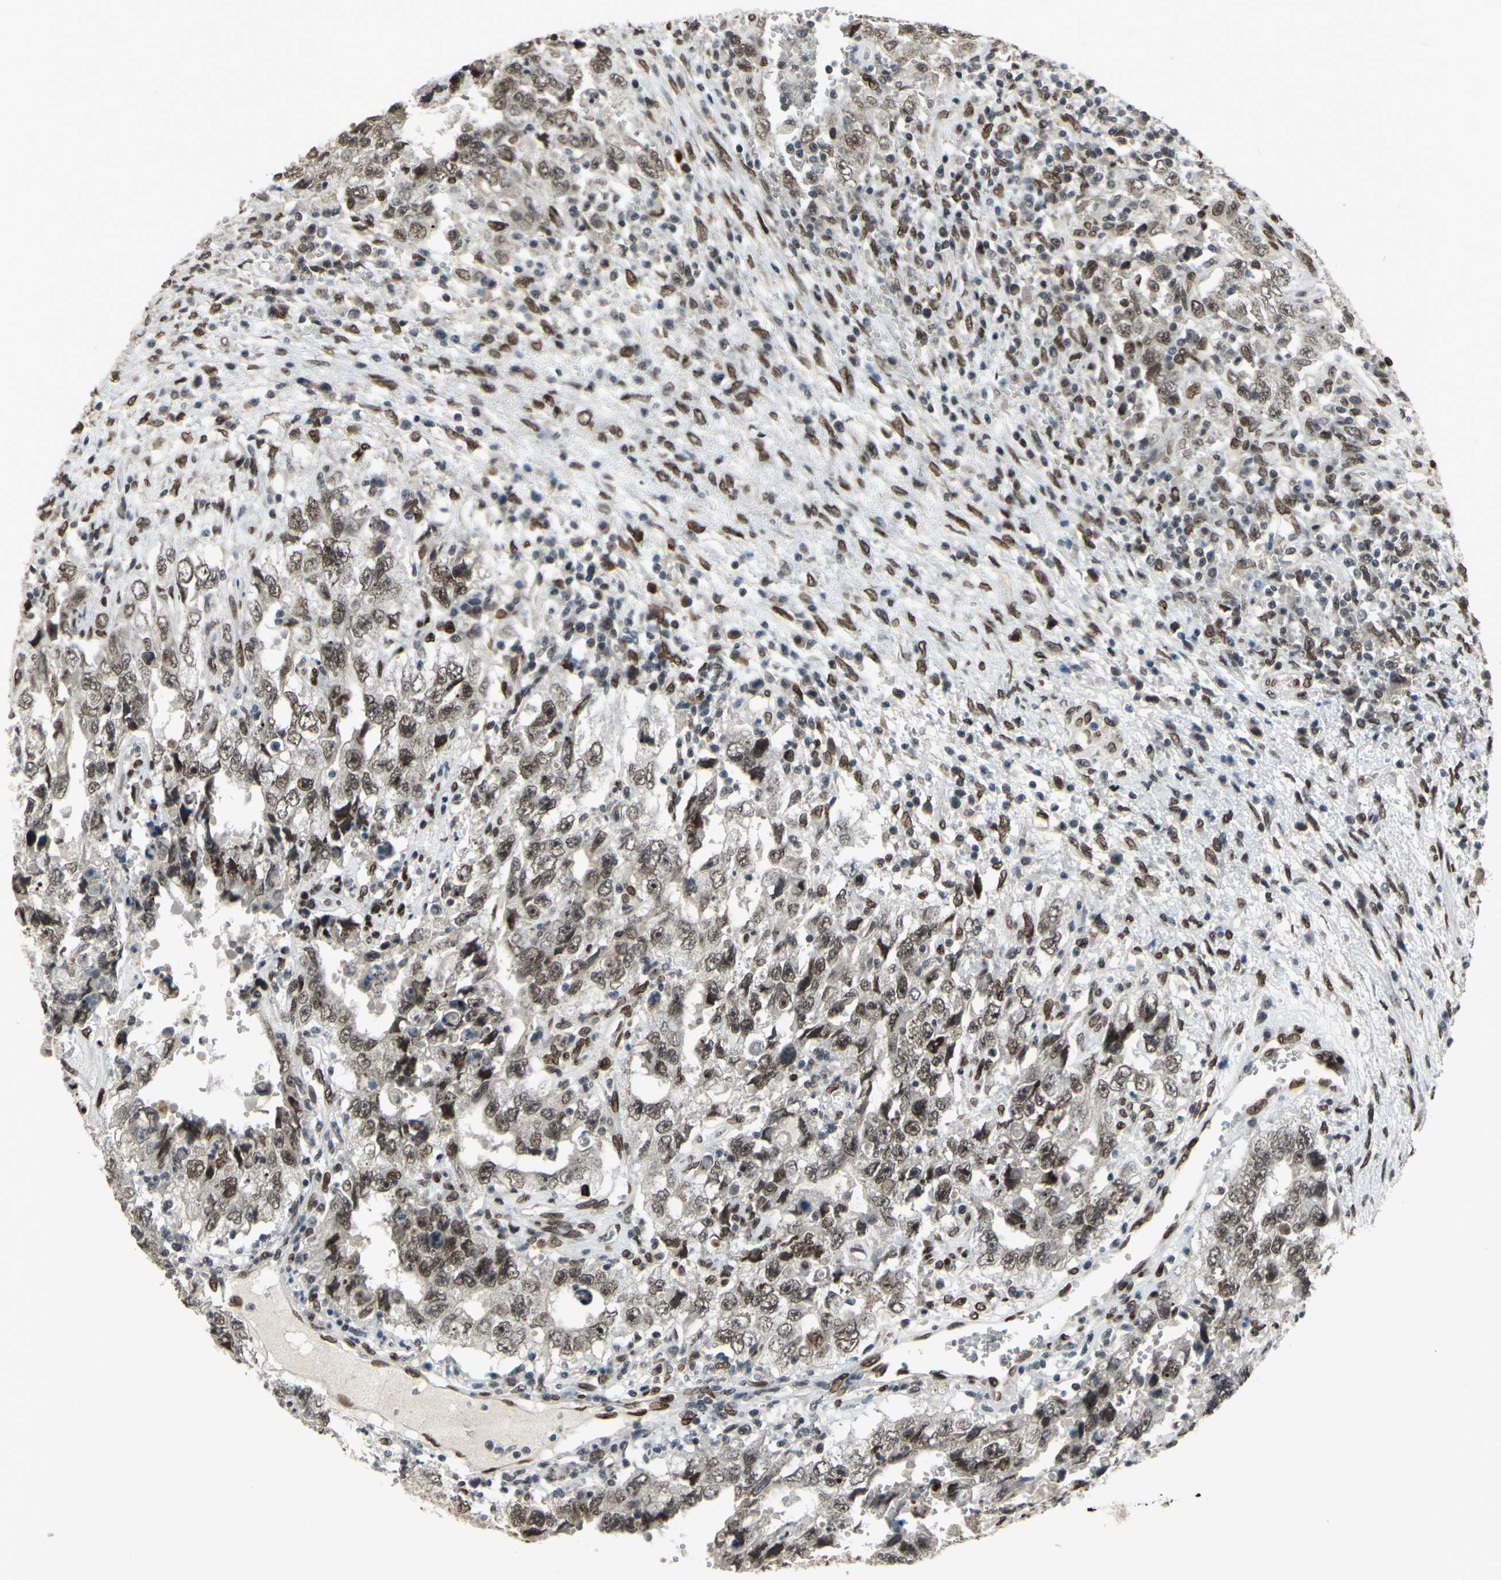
{"staining": {"intensity": "moderate", "quantity": ">75%", "location": "cytoplasmic/membranous,nuclear"}, "tissue": "testis cancer", "cell_type": "Tumor cells", "image_type": "cancer", "snomed": [{"axis": "morphology", "description": "Carcinoma, Embryonal, NOS"}, {"axis": "topography", "description": "Testis"}], "caption": "An immunohistochemistry (IHC) photomicrograph of neoplastic tissue is shown. Protein staining in brown shows moderate cytoplasmic/membranous and nuclear positivity in testis cancer (embryonal carcinoma) within tumor cells.", "gene": "ISY1", "patient": {"sex": "male", "age": 26}}